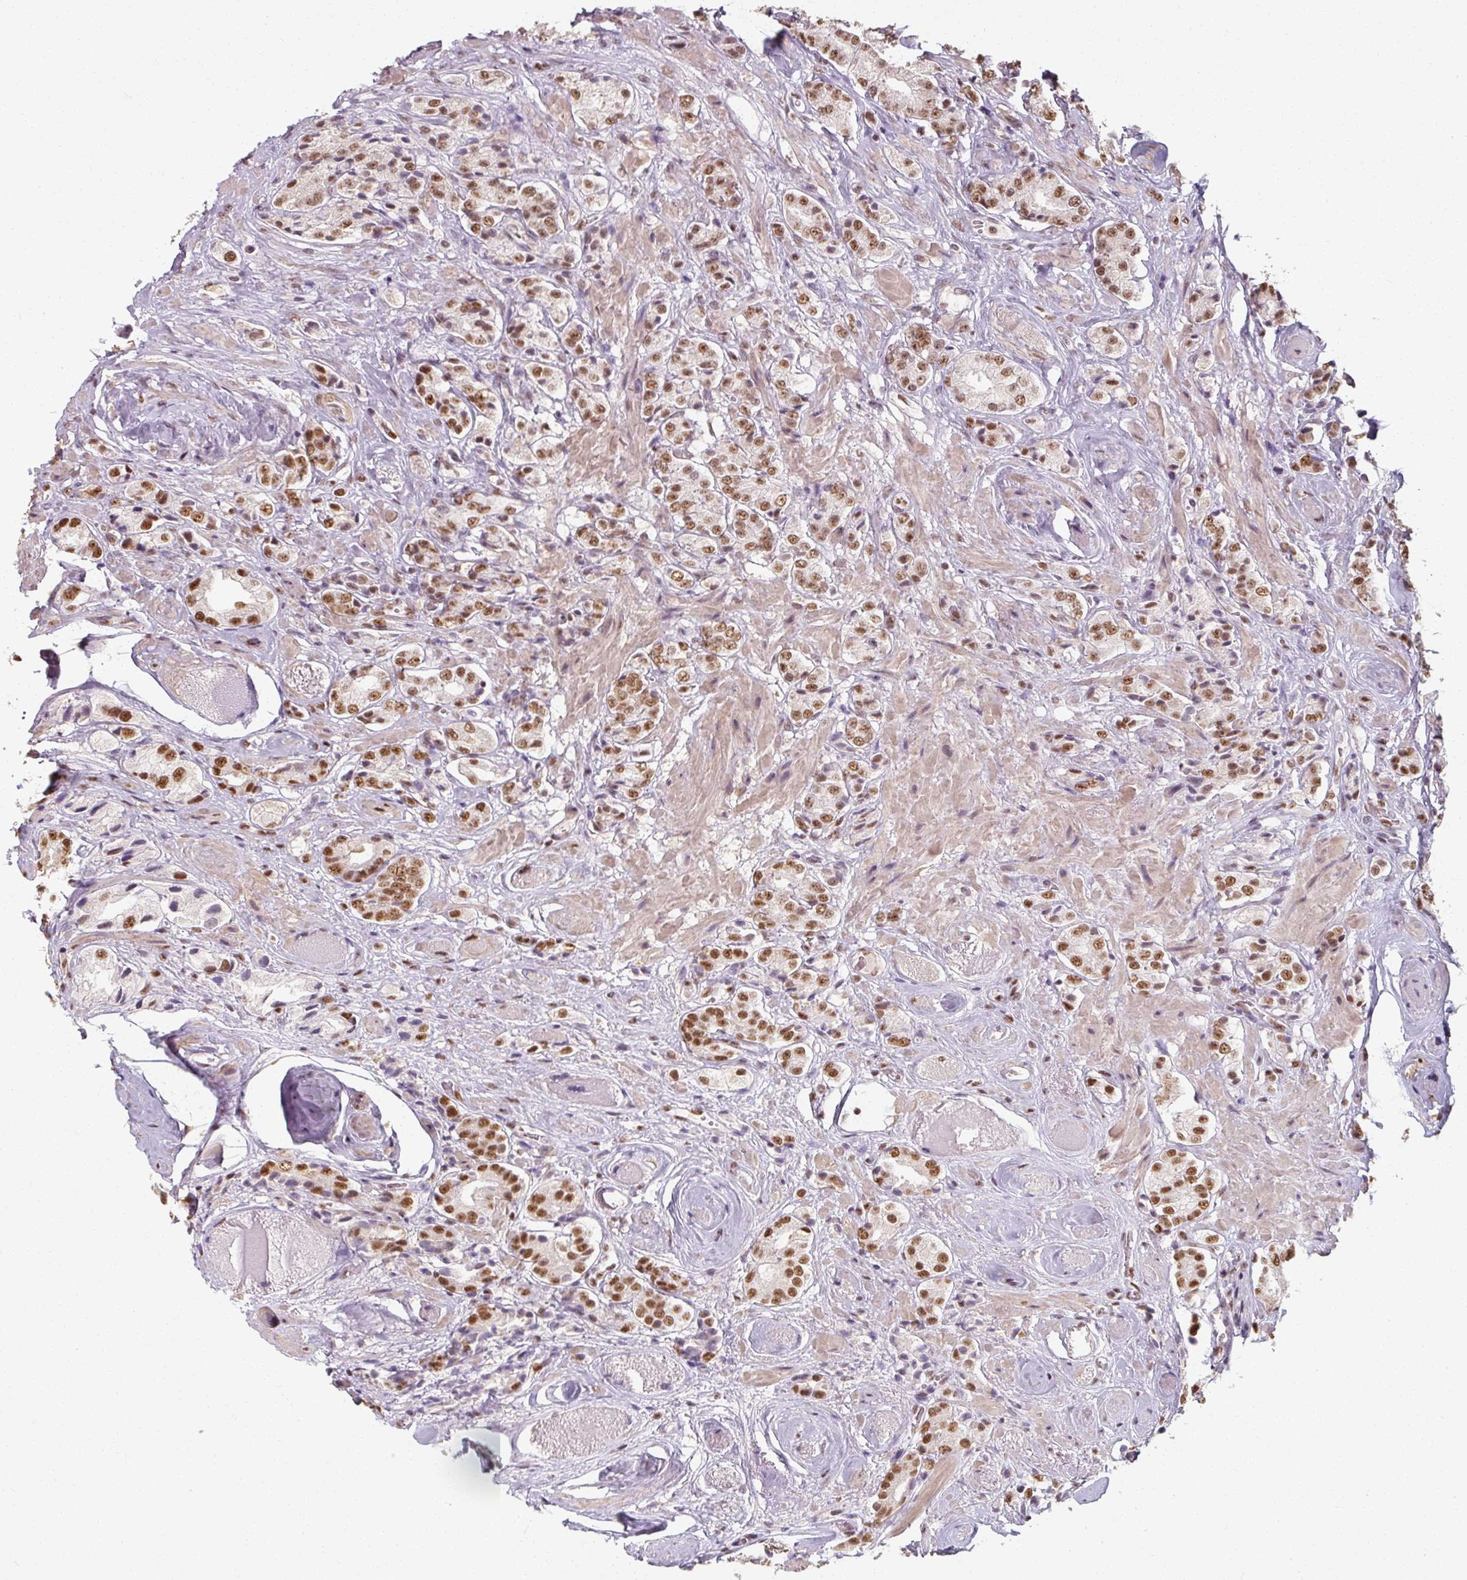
{"staining": {"intensity": "strong", "quantity": ">75%", "location": "nuclear"}, "tissue": "prostate cancer", "cell_type": "Tumor cells", "image_type": "cancer", "snomed": [{"axis": "morphology", "description": "Adenocarcinoma, High grade"}, {"axis": "topography", "description": "Prostate and seminal vesicle, NOS"}], "caption": "A high-resolution micrograph shows immunohistochemistry staining of high-grade adenocarcinoma (prostate), which exhibits strong nuclear expression in about >75% of tumor cells.", "gene": "ZFTRAF1", "patient": {"sex": "male", "age": 64}}